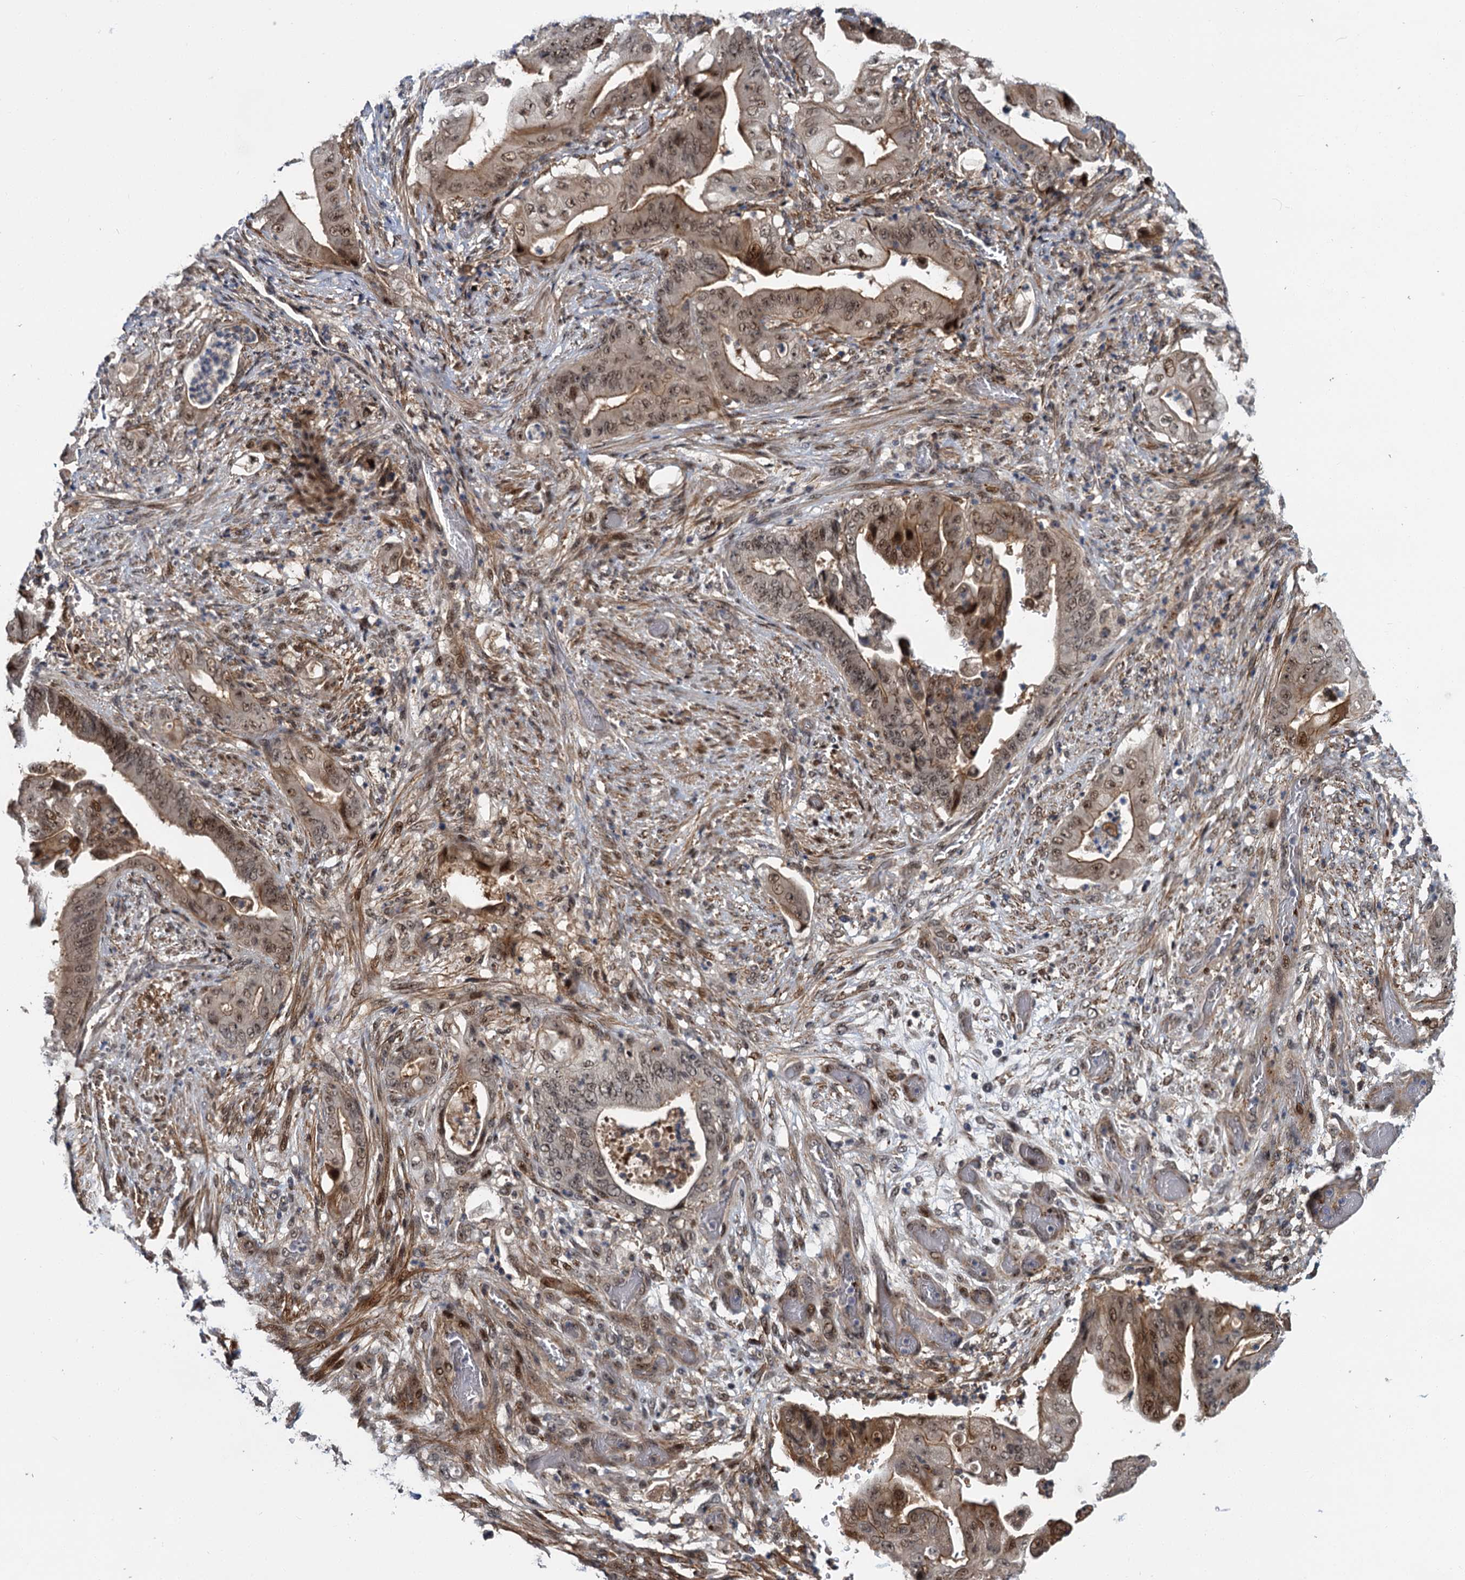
{"staining": {"intensity": "weak", "quantity": ">75%", "location": "cytoplasmic/membranous,nuclear"}, "tissue": "stomach cancer", "cell_type": "Tumor cells", "image_type": "cancer", "snomed": [{"axis": "morphology", "description": "Adenocarcinoma, NOS"}, {"axis": "topography", "description": "Stomach"}], "caption": "Protein staining displays weak cytoplasmic/membranous and nuclear expression in approximately >75% of tumor cells in stomach adenocarcinoma. The staining is performed using DAB (3,3'-diaminobenzidine) brown chromogen to label protein expression. The nuclei are counter-stained blue using hematoxylin.", "gene": "MBD6", "patient": {"sex": "female", "age": 73}}